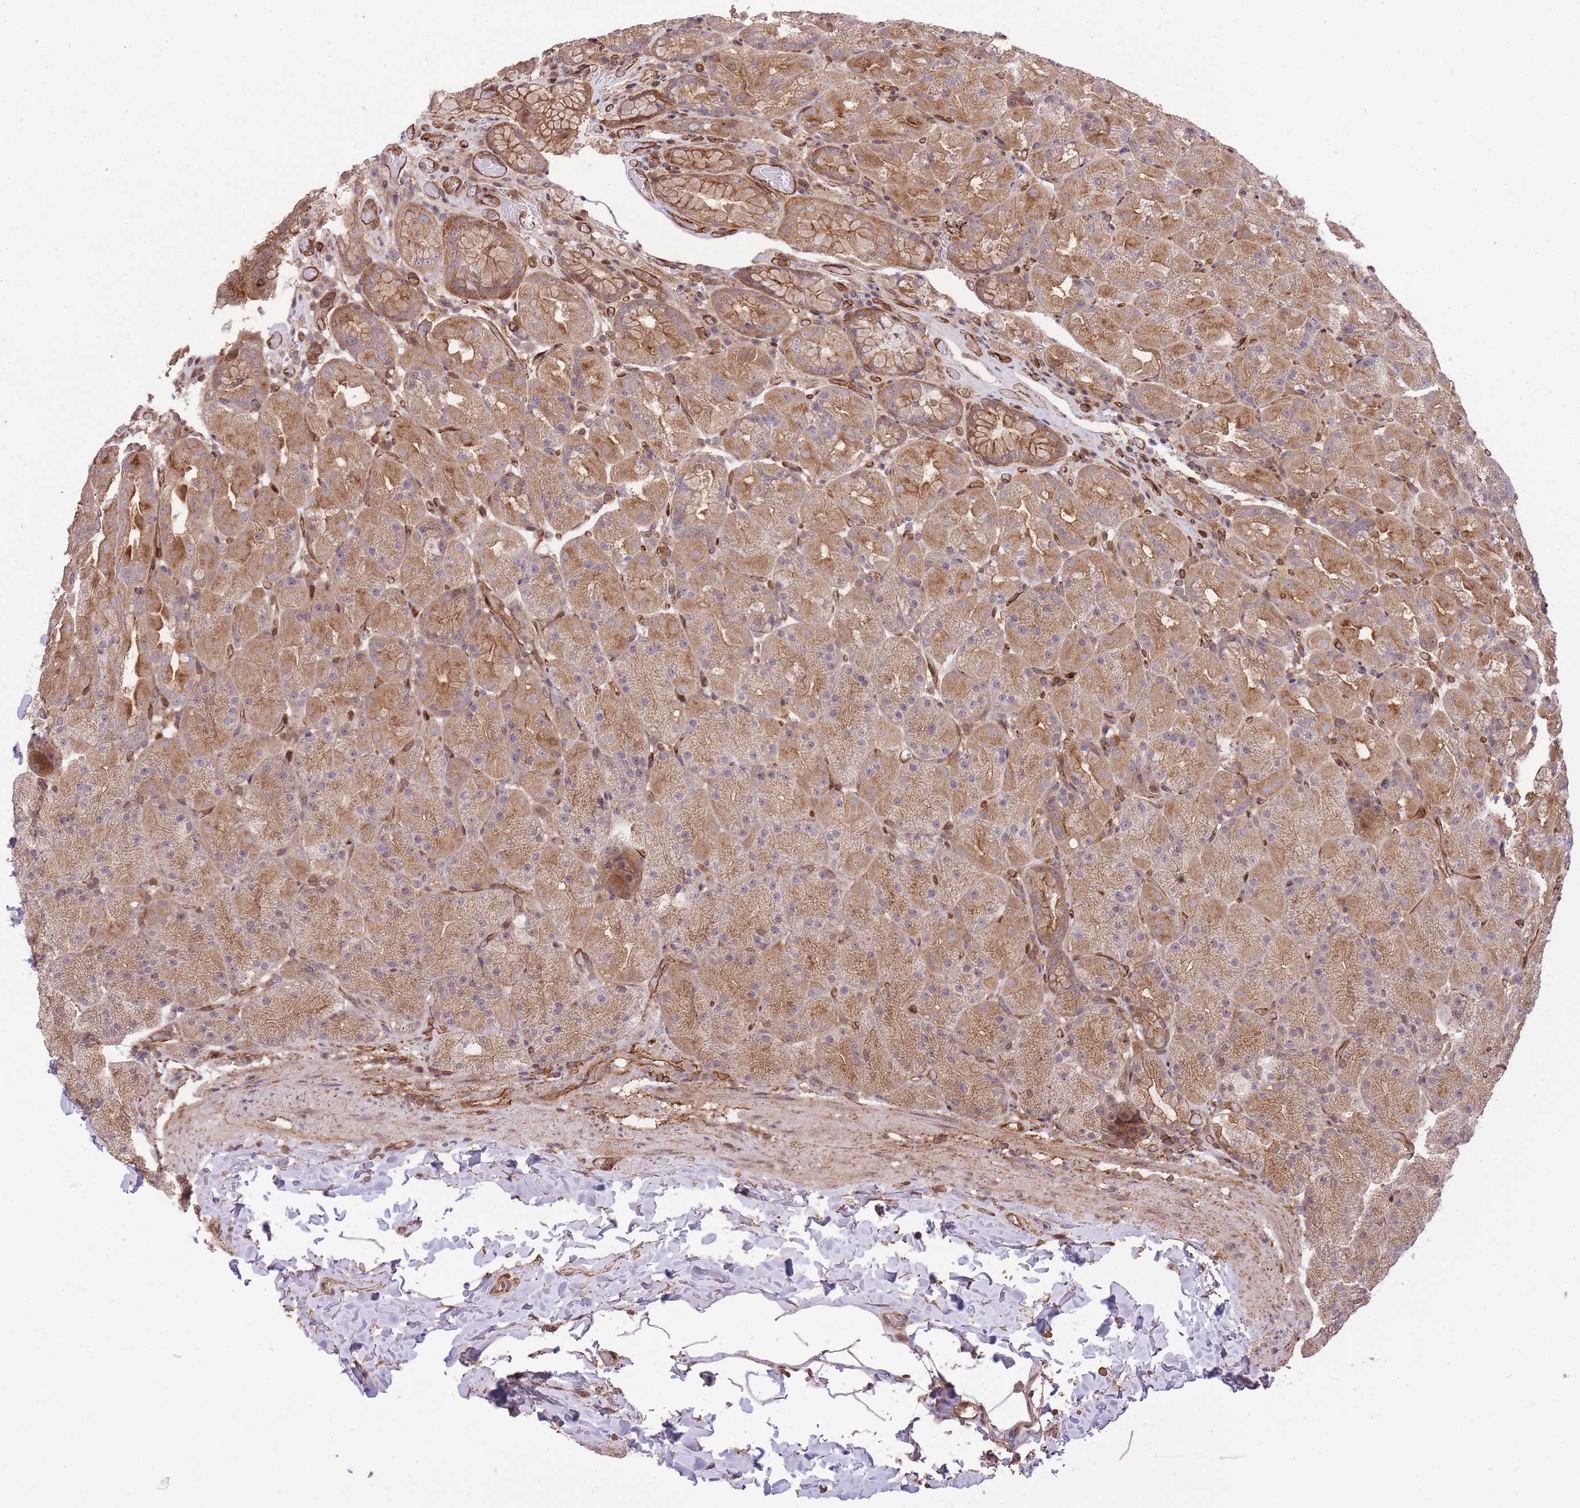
{"staining": {"intensity": "strong", "quantity": ">75%", "location": "cytoplasmic/membranous"}, "tissue": "stomach", "cell_type": "Glandular cells", "image_type": "normal", "snomed": [{"axis": "morphology", "description": "Normal tissue, NOS"}, {"axis": "topography", "description": "Stomach, upper"}, {"axis": "topography", "description": "Stomach, lower"}], "caption": "This is a histology image of IHC staining of normal stomach, which shows strong staining in the cytoplasmic/membranous of glandular cells.", "gene": "PLD1", "patient": {"sex": "male", "age": 67}}